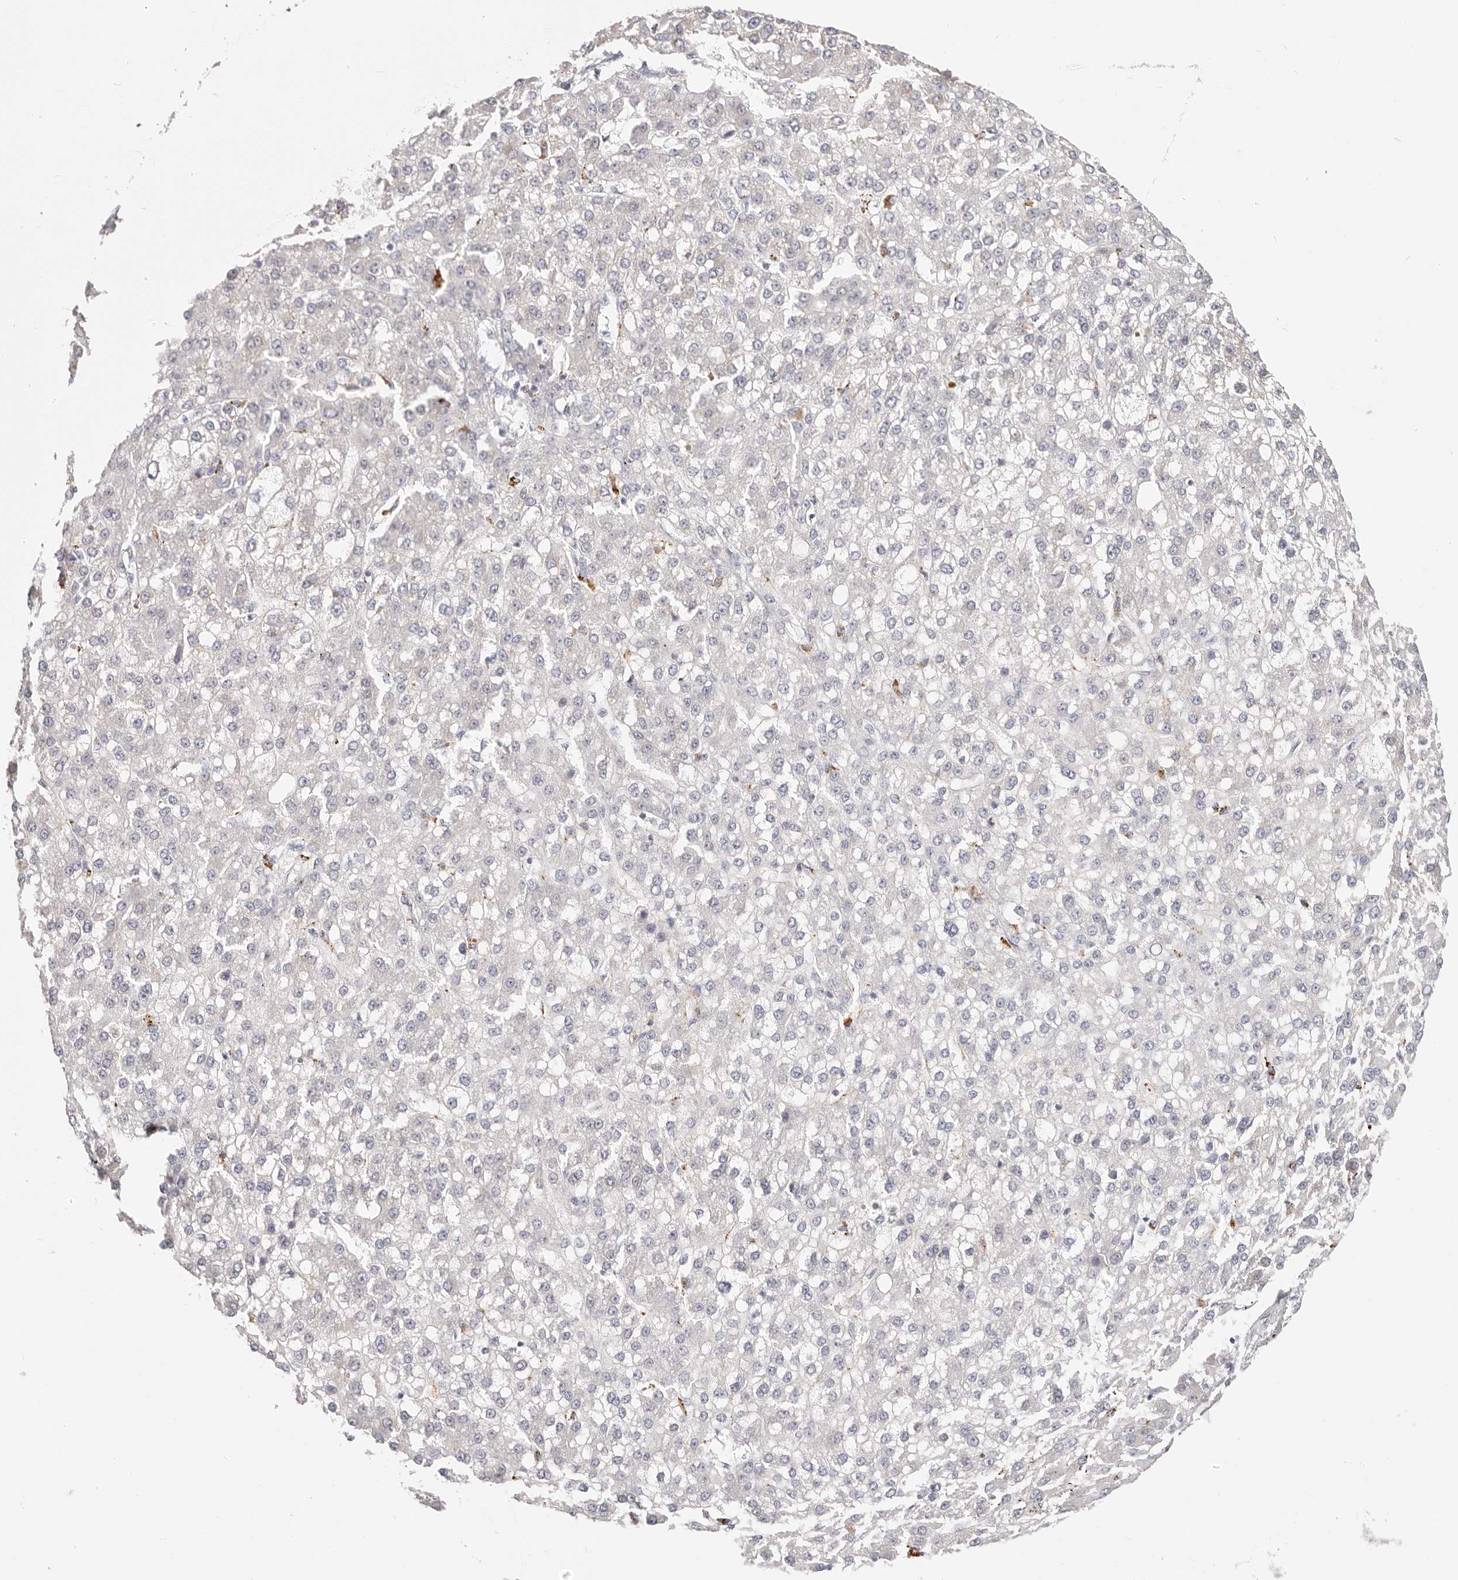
{"staining": {"intensity": "moderate", "quantity": "<25%", "location": "cytoplasmic/membranous"}, "tissue": "liver cancer", "cell_type": "Tumor cells", "image_type": "cancer", "snomed": [{"axis": "morphology", "description": "Carcinoma, Hepatocellular, NOS"}, {"axis": "topography", "description": "Liver"}], "caption": "Human hepatocellular carcinoma (liver) stained with a brown dye shows moderate cytoplasmic/membranous positive expression in approximately <25% of tumor cells.", "gene": "STKLD1", "patient": {"sex": "male", "age": 67}}